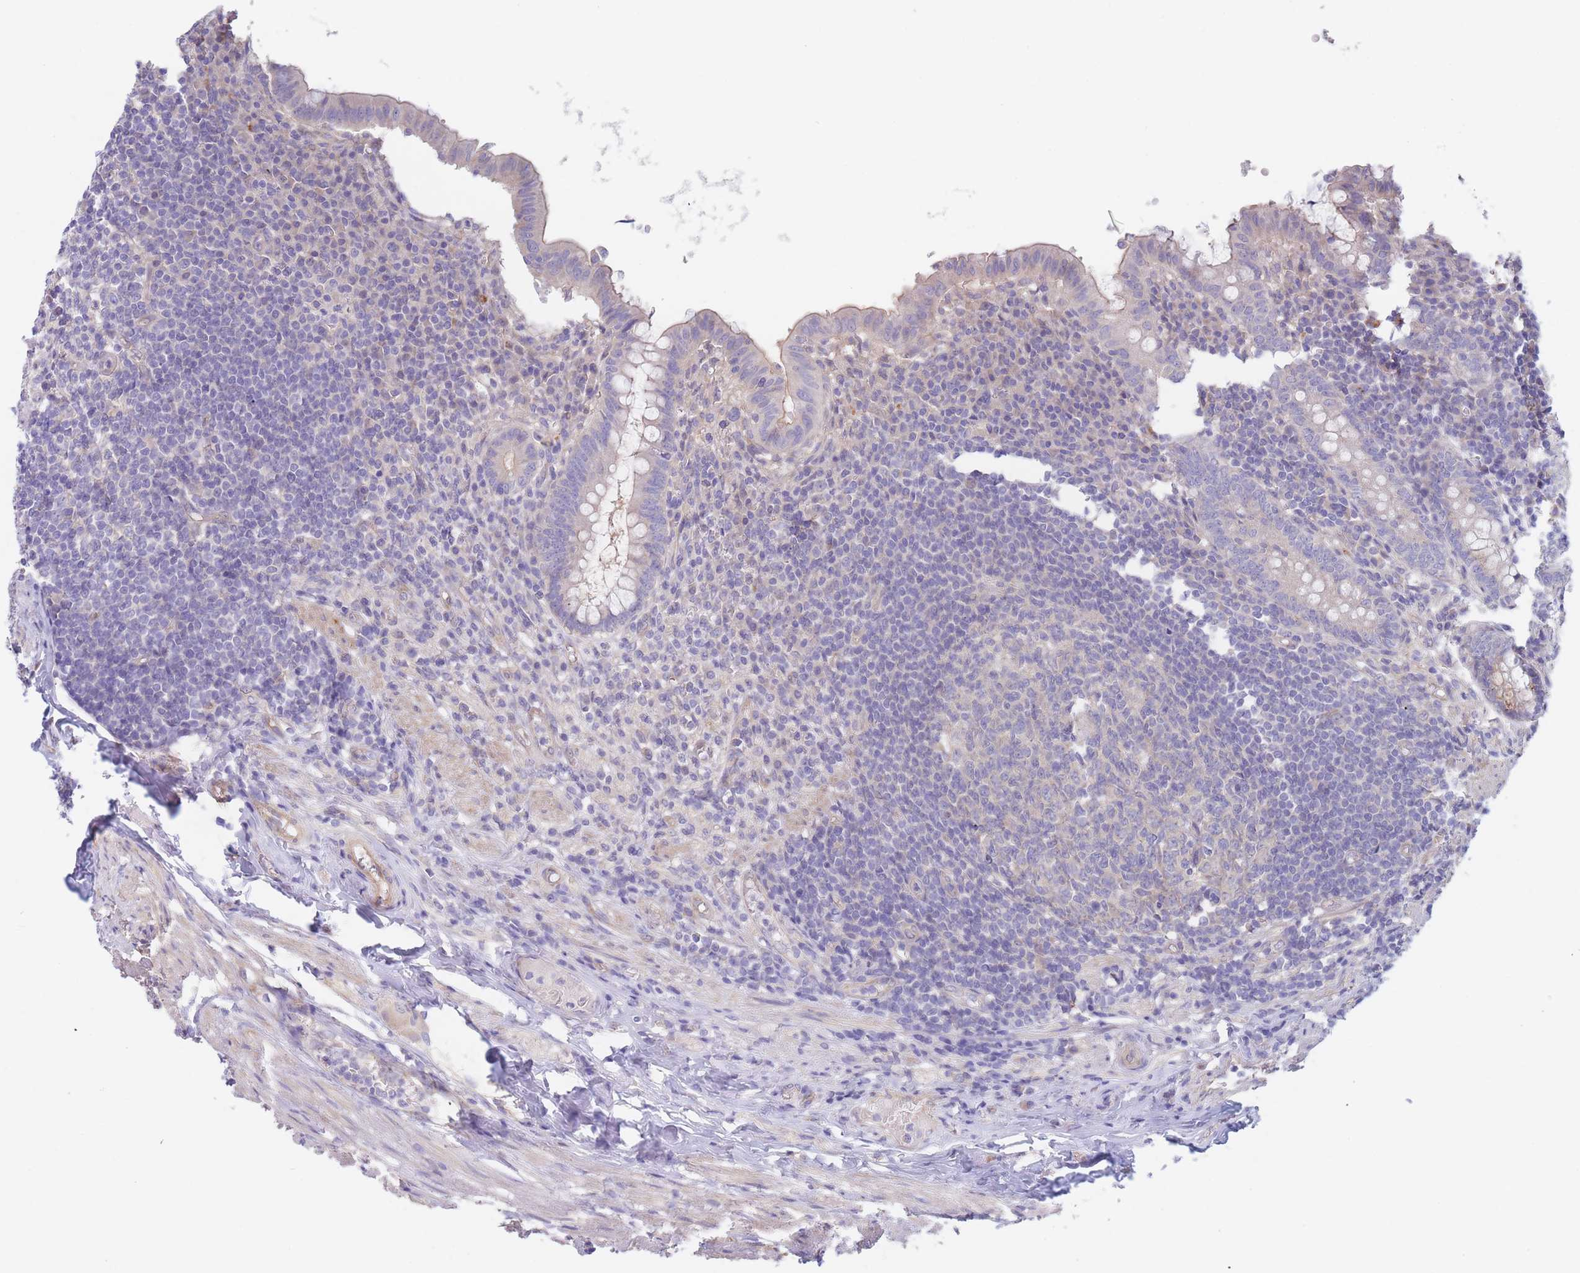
{"staining": {"intensity": "weak", "quantity": "<25%", "location": "cytoplasmic/membranous"}, "tissue": "appendix", "cell_type": "Glandular cells", "image_type": "normal", "snomed": [{"axis": "morphology", "description": "Normal tissue, NOS"}, {"axis": "topography", "description": "Appendix"}], "caption": "Immunohistochemistry image of unremarkable appendix stained for a protein (brown), which demonstrates no staining in glandular cells. (Stains: DAB (3,3'-diaminobenzidine) IHC with hematoxylin counter stain, Microscopy: brightfield microscopy at high magnification).", "gene": "ZNF281", "patient": {"sex": "male", "age": 83}}